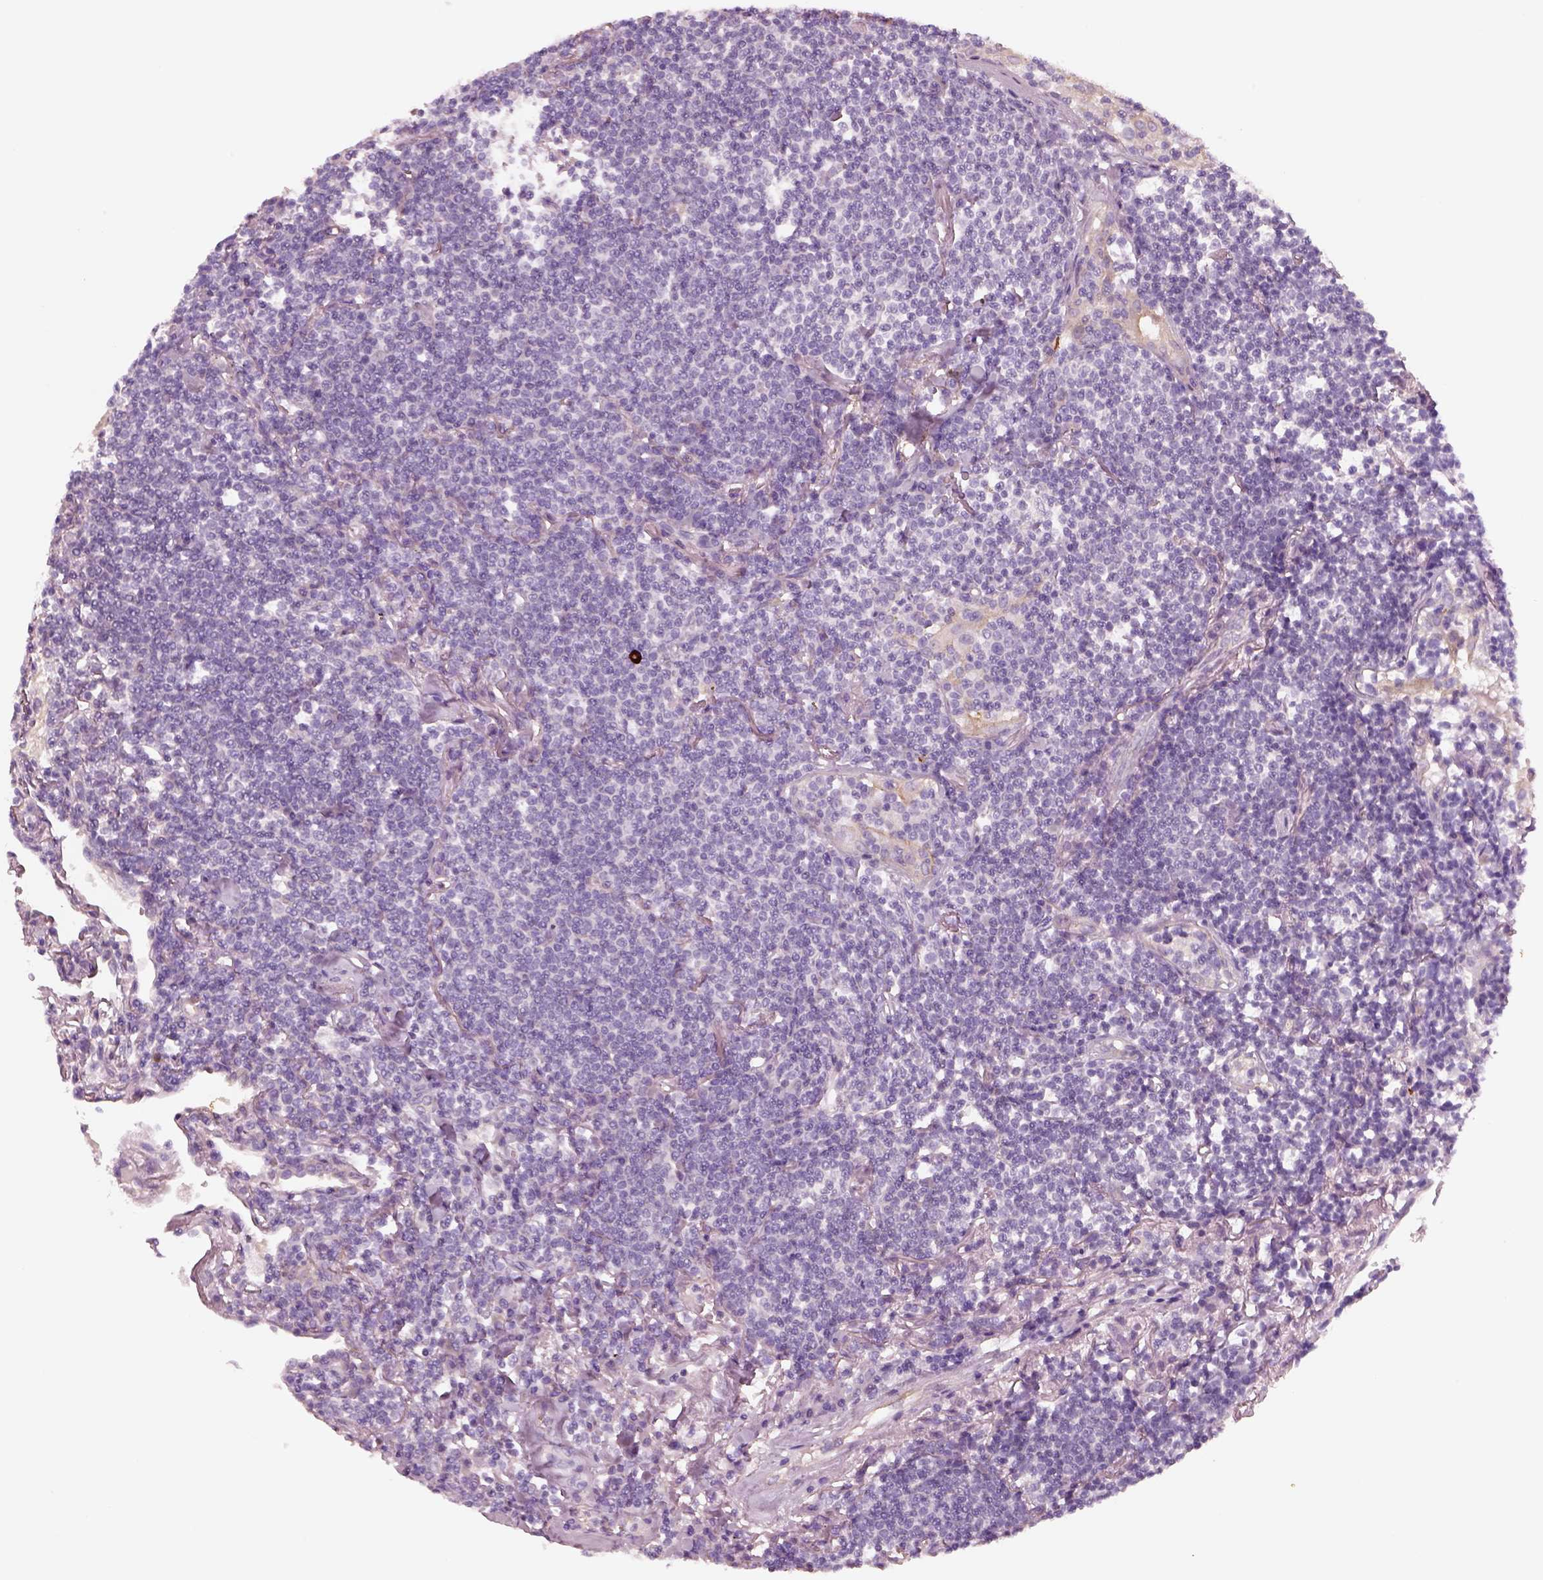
{"staining": {"intensity": "negative", "quantity": "none", "location": "none"}, "tissue": "lymphoma", "cell_type": "Tumor cells", "image_type": "cancer", "snomed": [{"axis": "morphology", "description": "Malignant lymphoma, non-Hodgkin's type, Low grade"}, {"axis": "topography", "description": "Lung"}], "caption": "Micrograph shows no protein positivity in tumor cells of malignant lymphoma, non-Hodgkin's type (low-grade) tissue. (Brightfield microscopy of DAB IHC at high magnification).", "gene": "IGLL1", "patient": {"sex": "female", "age": 71}}